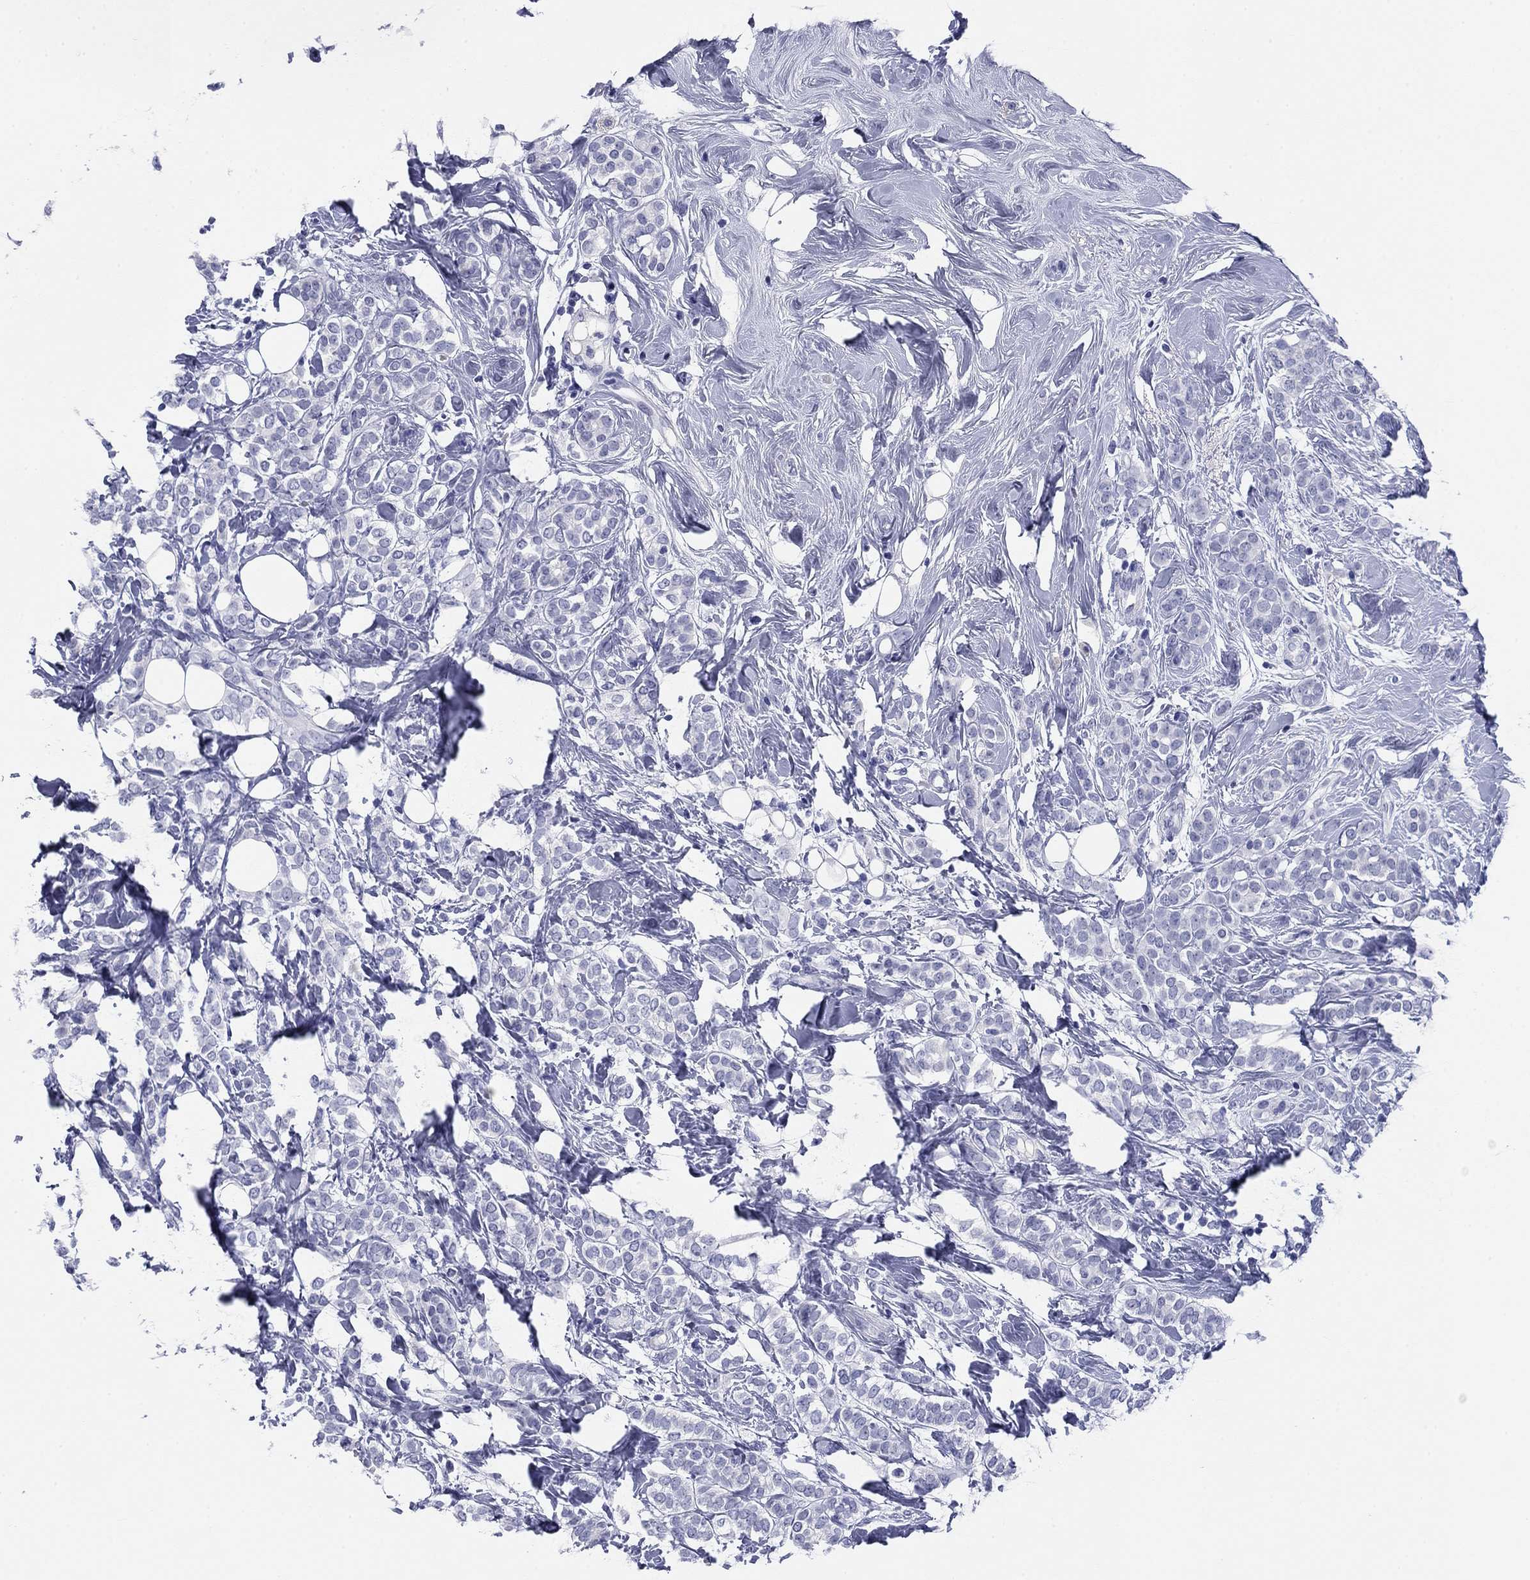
{"staining": {"intensity": "negative", "quantity": "none", "location": "none"}, "tissue": "breast cancer", "cell_type": "Tumor cells", "image_type": "cancer", "snomed": [{"axis": "morphology", "description": "Lobular carcinoma"}, {"axis": "topography", "description": "Breast"}], "caption": "This photomicrograph is of lobular carcinoma (breast) stained with IHC to label a protein in brown with the nuclei are counter-stained blue. There is no expression in tumor cells.", "gene": "KCNH1", "patient": {"sex": "female", "age": 49}}